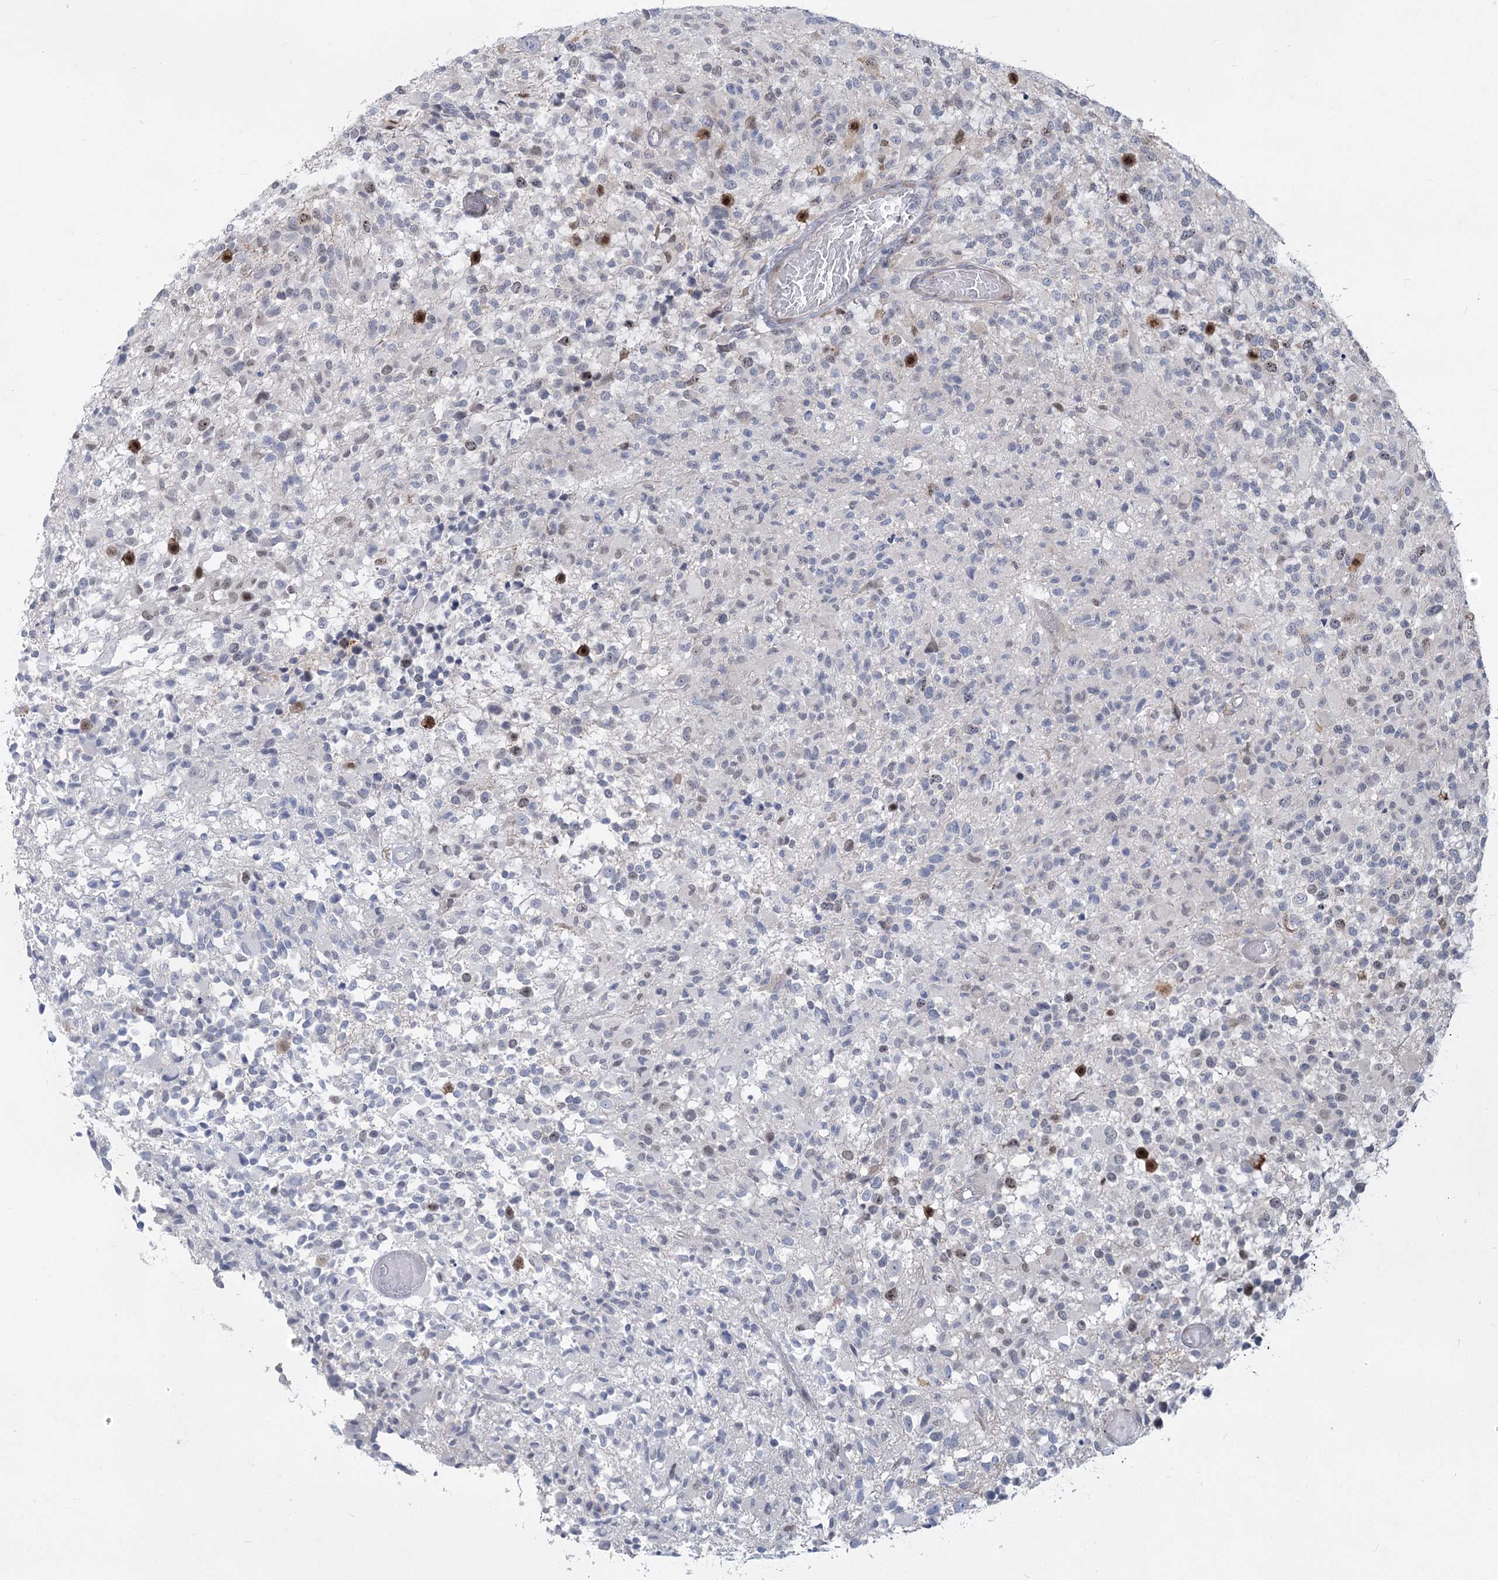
{"staining": {"intensity": "moderate", "quantity": "<25%", "location": "nuclear"}, "tissue": "glioma", "cell_type": "Tumor cells", "image_type": "cancer", "snomed": [{"axis": "morphology", "description": "Glioma, malignant, High grade"}, {"axis": "morphology", "description": "Glioblastoma, NOS"}, {"axis": "topography", "description": "Brain"}], "caption": "Moderate nuclear positivity for a protein is present in about <25% of tumor cells of glioma using immunohistochemistry (IHC).", "gene": "ABITRAM", "patient": {"sex": "male", "age": 60}}